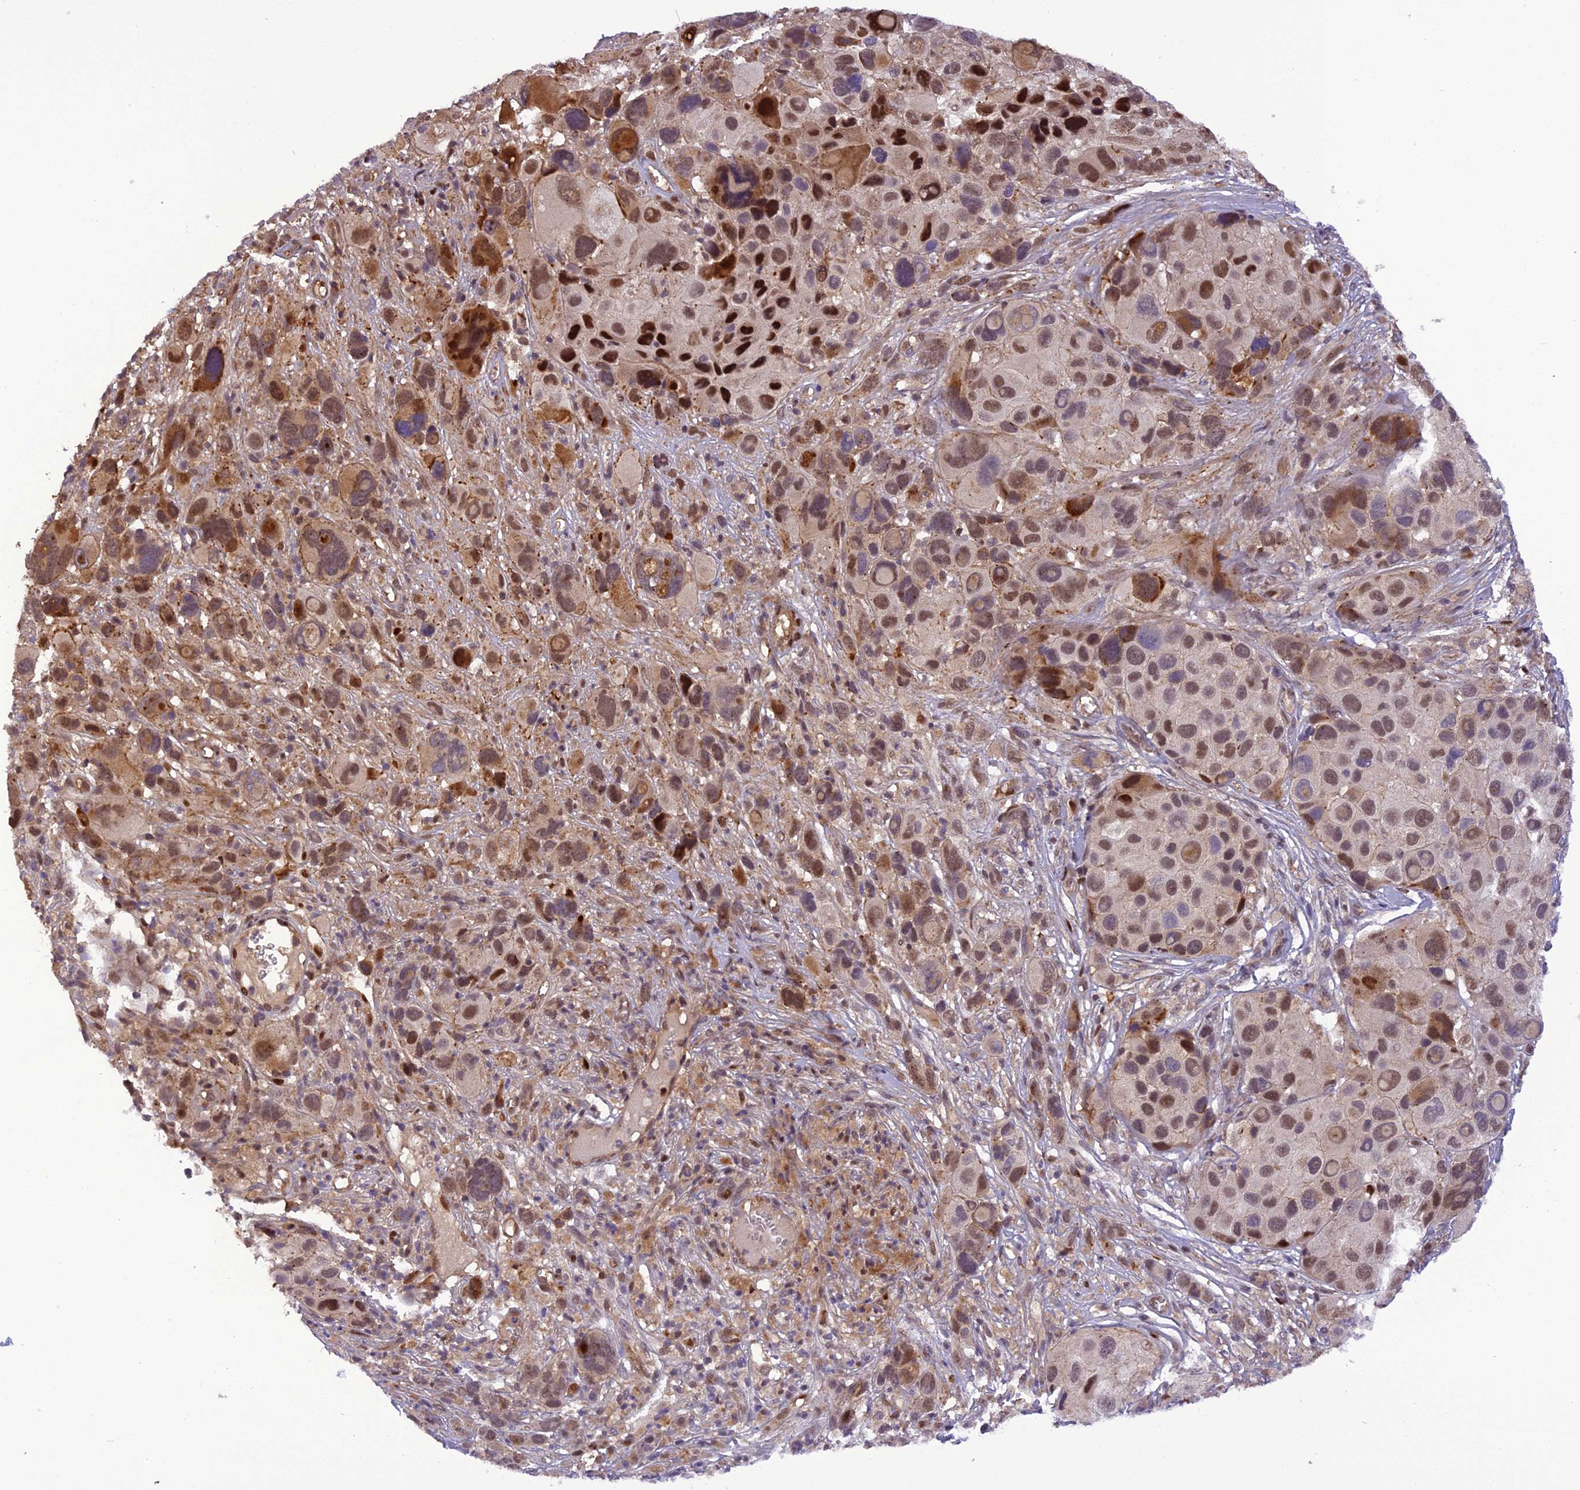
{"staining": {"intensity": "strong", "quantity": "25%-75%", "location": "cytoplasmic/membranous,nuclear"}, "tissue": "melanoma", "cell_type": "Tumor cells", "image_type": "cancer", "snomed": [{"axis": "morphology", "description": "Malignant melanoma, NOS"}, {"axis": "topography", "description": "Skin of trunk"}], "caption": "Immunohistochemistry histopathology image of malignant melanoma stained for a protein (brown), which demonstrates high levels of strong cytoplasmic/membranous and nuclear staining in about 25%-75% of tumor cells.", "gene": "MICALL1", "patient": {"sex": "male", "age": 71}}